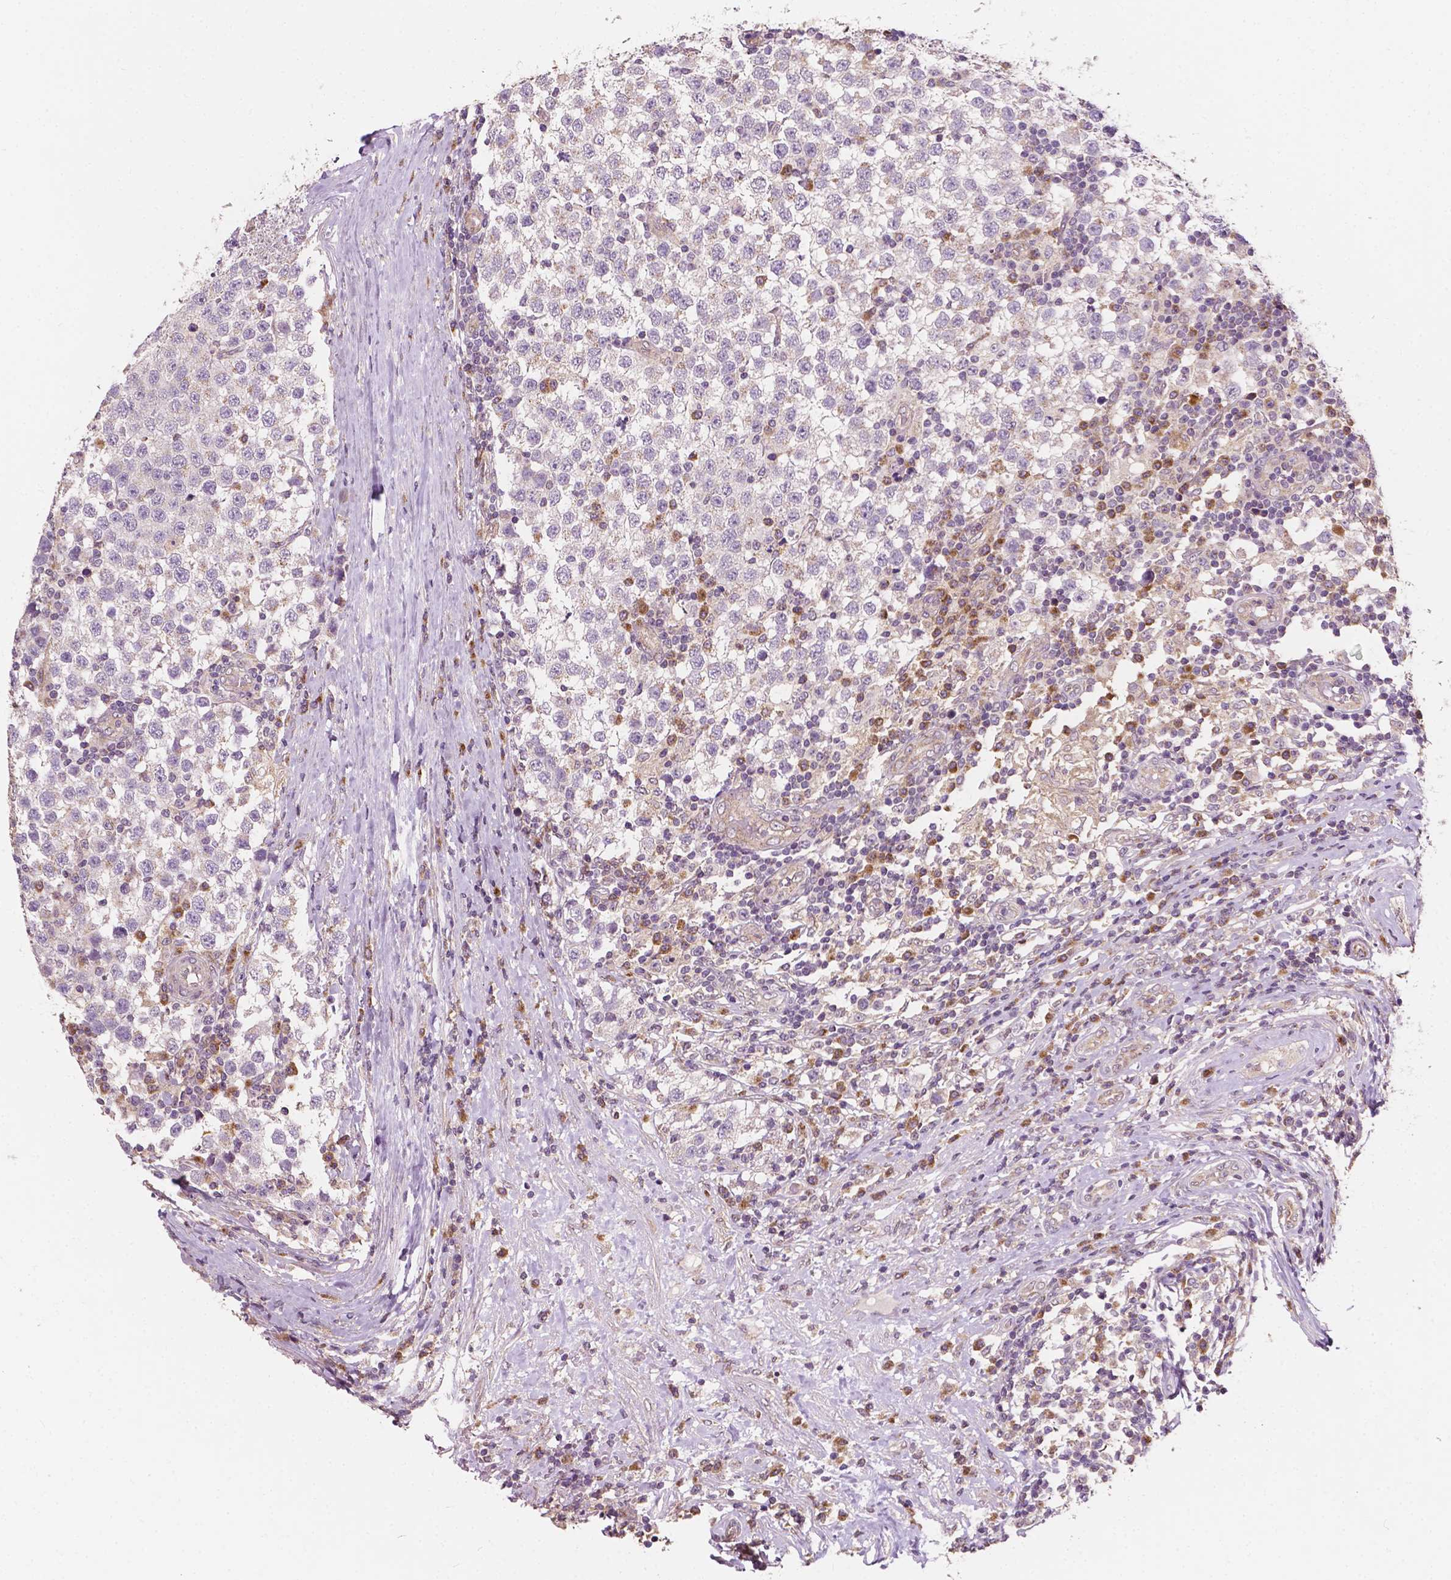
{"staining": {"intensity": "negative", "quantity": "none", "location": "none"}, "tissue": "testis cancer", "cell_type": "Tumor cells", "image_type": "cancer", "snomed": [{"axis": "morphology", "description": "Seminoma, NOS"}, {"axis": "topography", "description": "Testis"}], "caption": "A micrograph of testis seminoma stained for a protein exhibits no brown staining in tumor cells. Nuclei are stained in blue.", "gene": "EBAG9", "patient": {"sex": "male", "age": 34}}